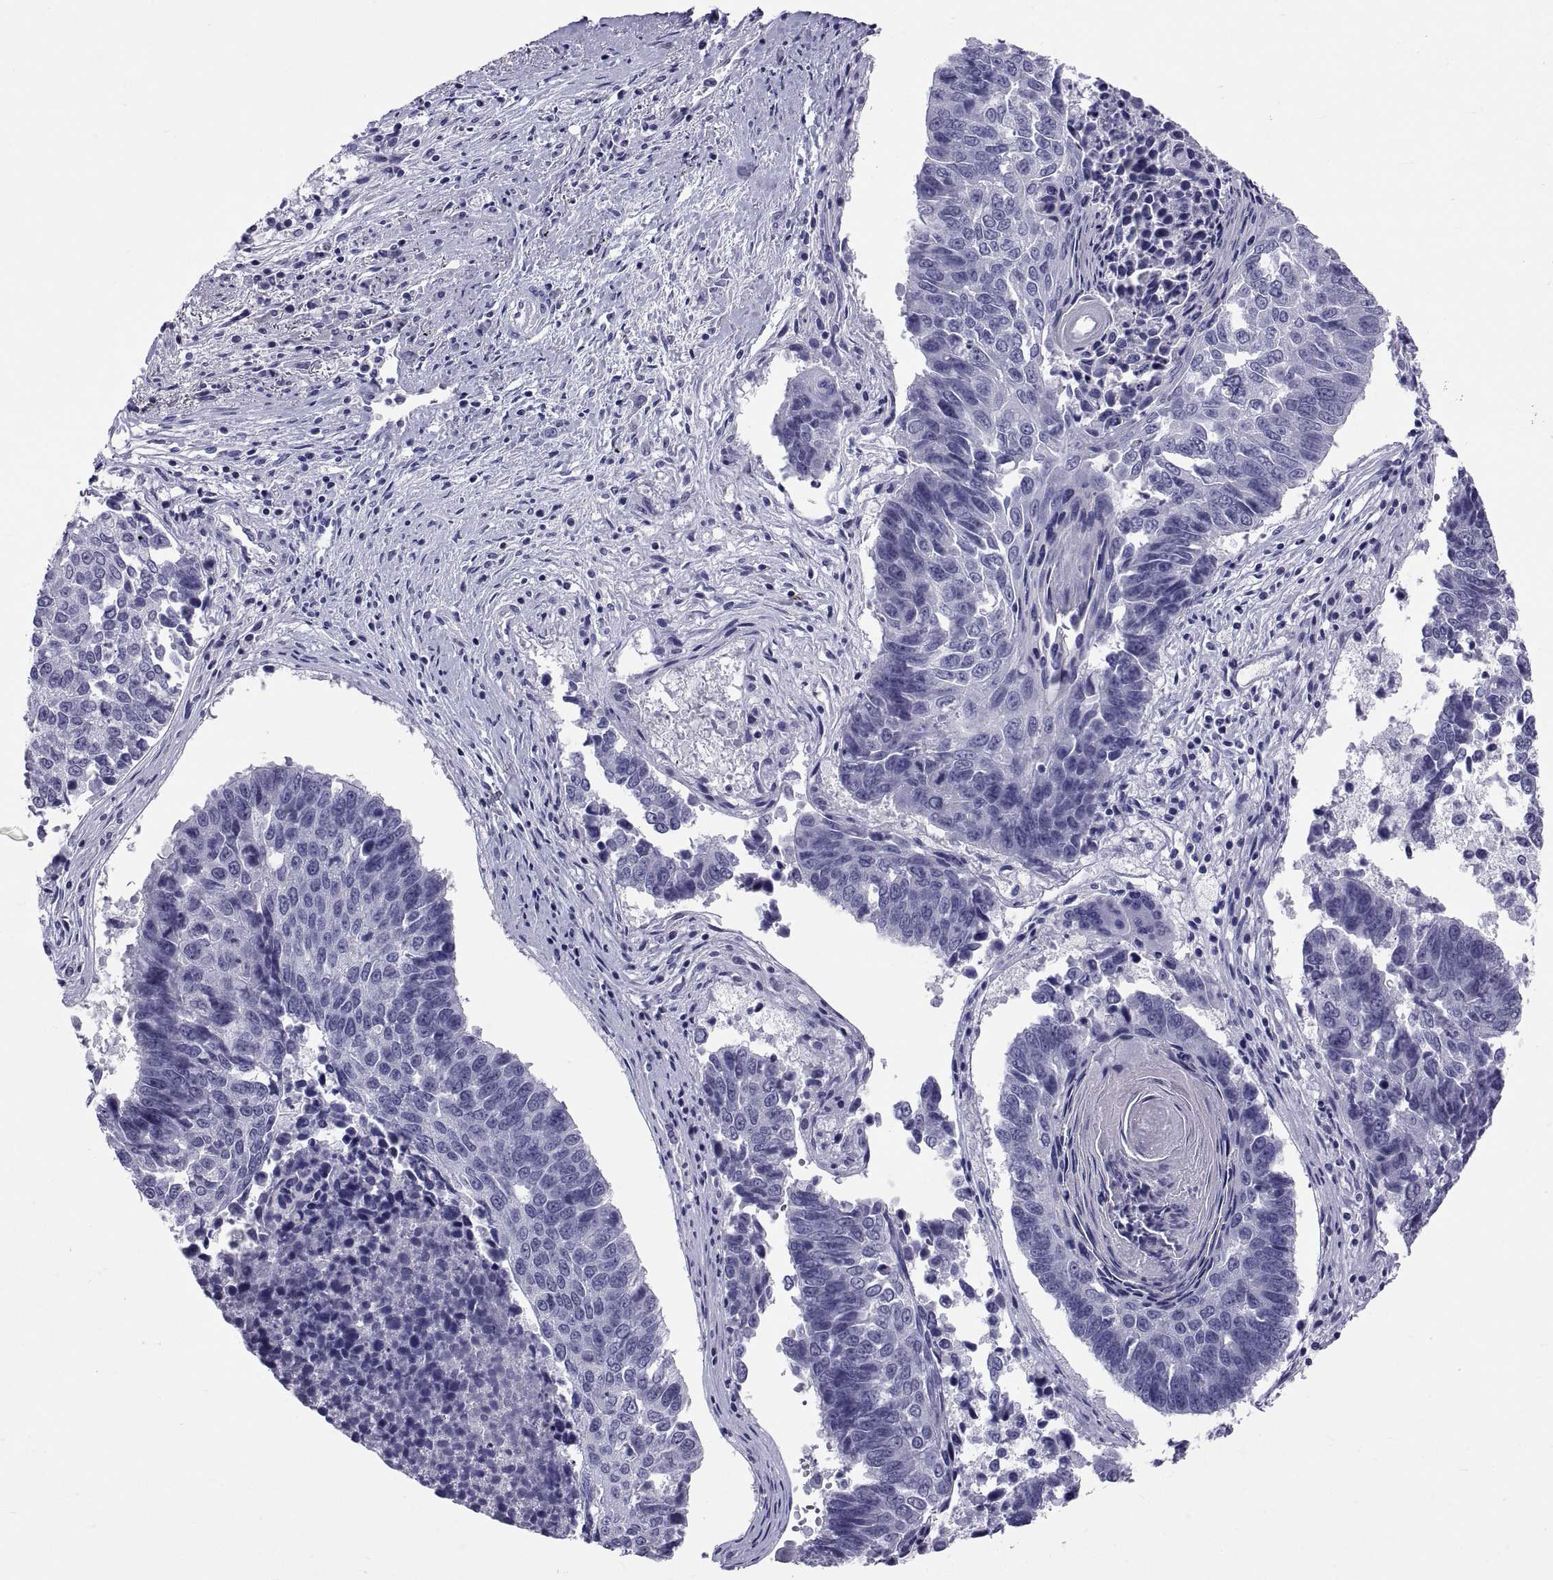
{"staining": {"intensity": "negative", "quantity": "none", "location": "none"}, "tissue": "lung cancer", "cell_type": "Tumor cells", "image_type": "cancer", "snomed": [{"axis": "morphology", "description": "Squamous cell carcinoma, NOS"}, {"axis": "topography", "description": "Lung"}], "caption": "Immunohistochemical staining of lung cancer reveals no significant staining in tumor cells. (DAB (3,3'-diaminobenzidine) IHC visualized using brightfield microscopy, high magnification).", "gene": "TGFBR3L", "patient": {"sex": "male", "age": 73}}